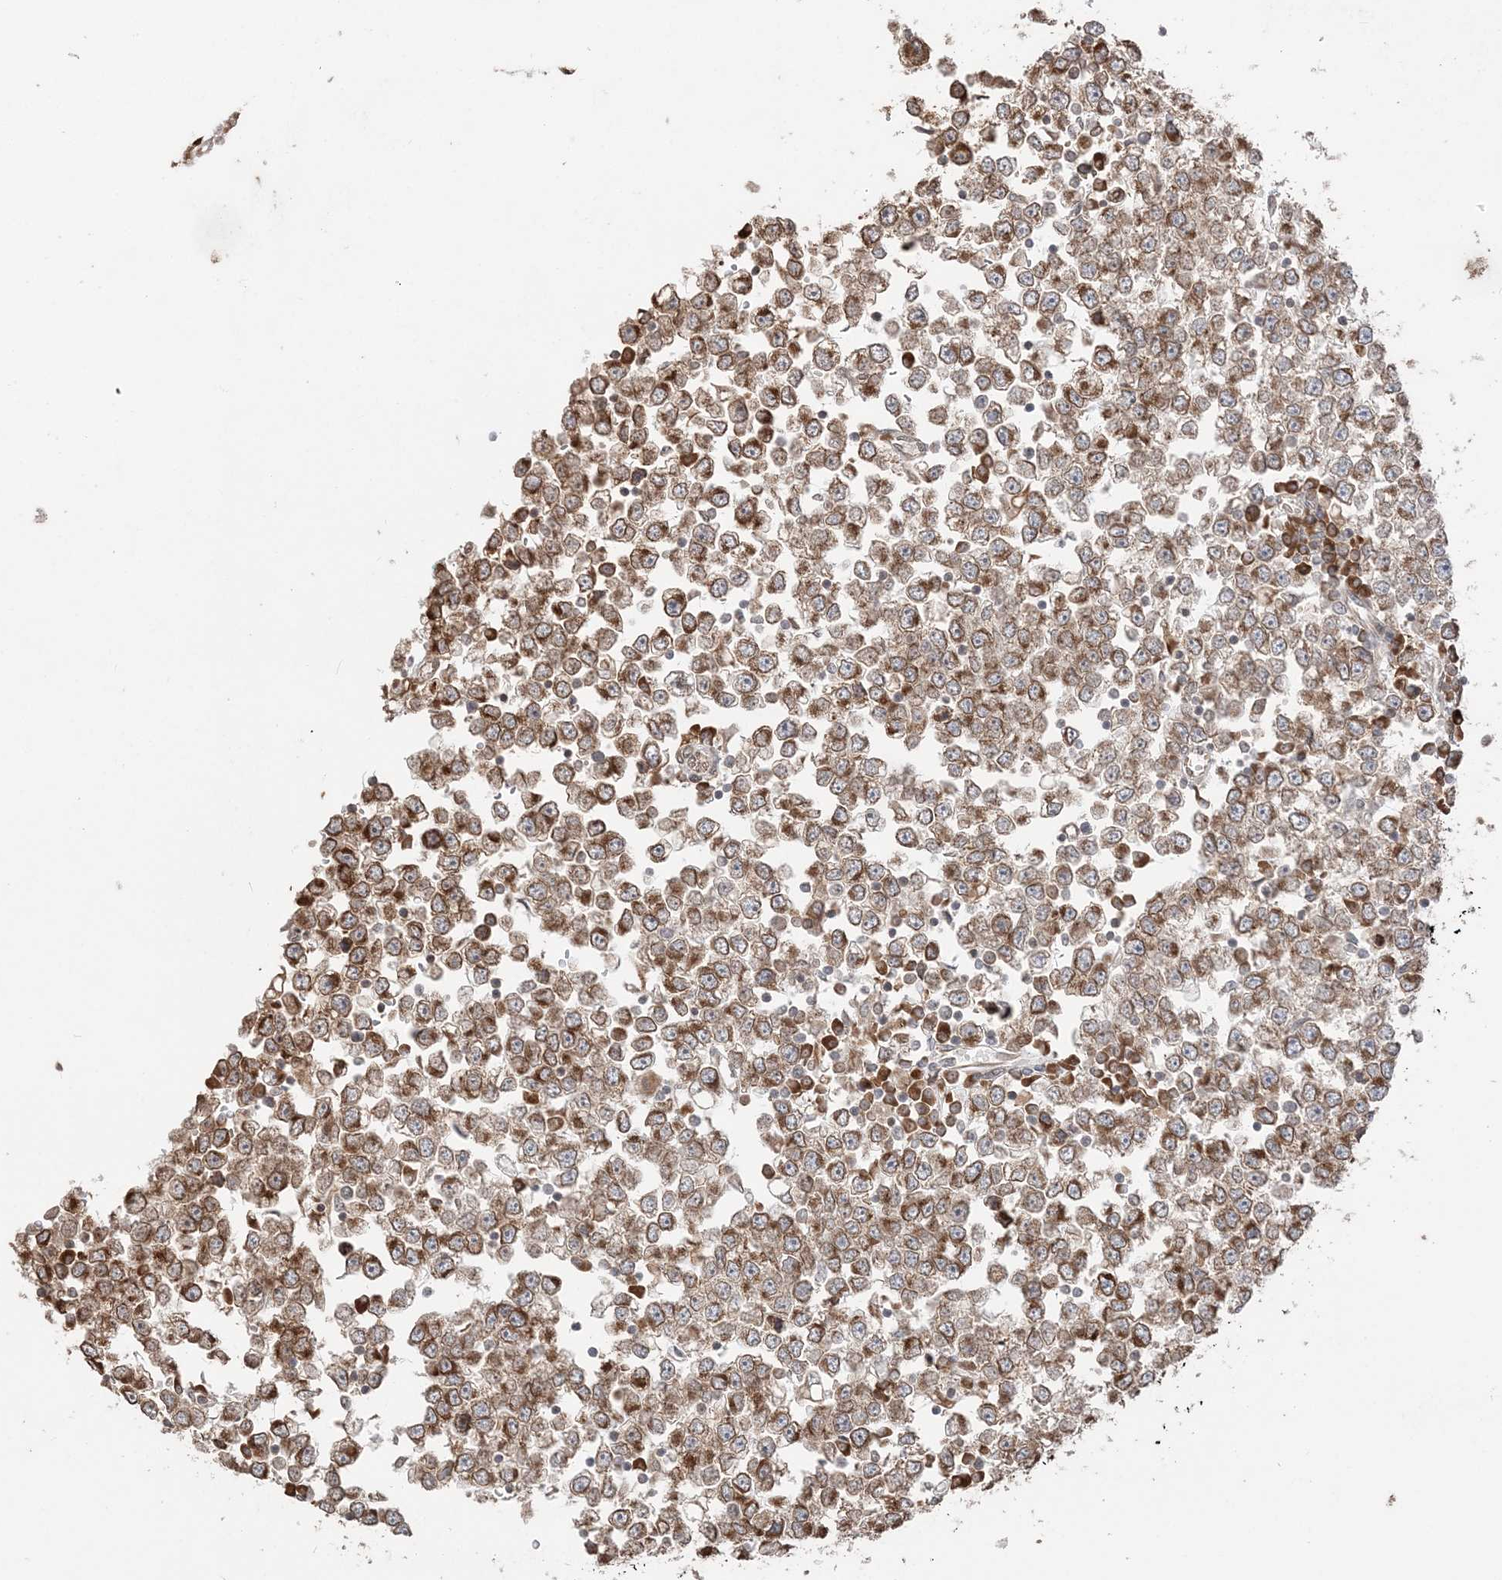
{"staining": {"intensity": "moderate", "quantity": ">75%", "location": "cytoplasmic/membranous"}, "tissue": "testis cancer", "cell_type": "Tumor cells", "image_type": "cancer", "snomed": [{"axis": "morphology", "description": "Seminoma, NOS"}, {"axis": "topography", "description": "Testis"}], "caption": "A micrograph showing moderate cytoplasmic/membranous expression in approximately >75% of tumor cells in testis cancer, as visualized by brown immunohistochemical staining.", "gene": "TMED10", "patient": {"sex": "male", "age": 65}}